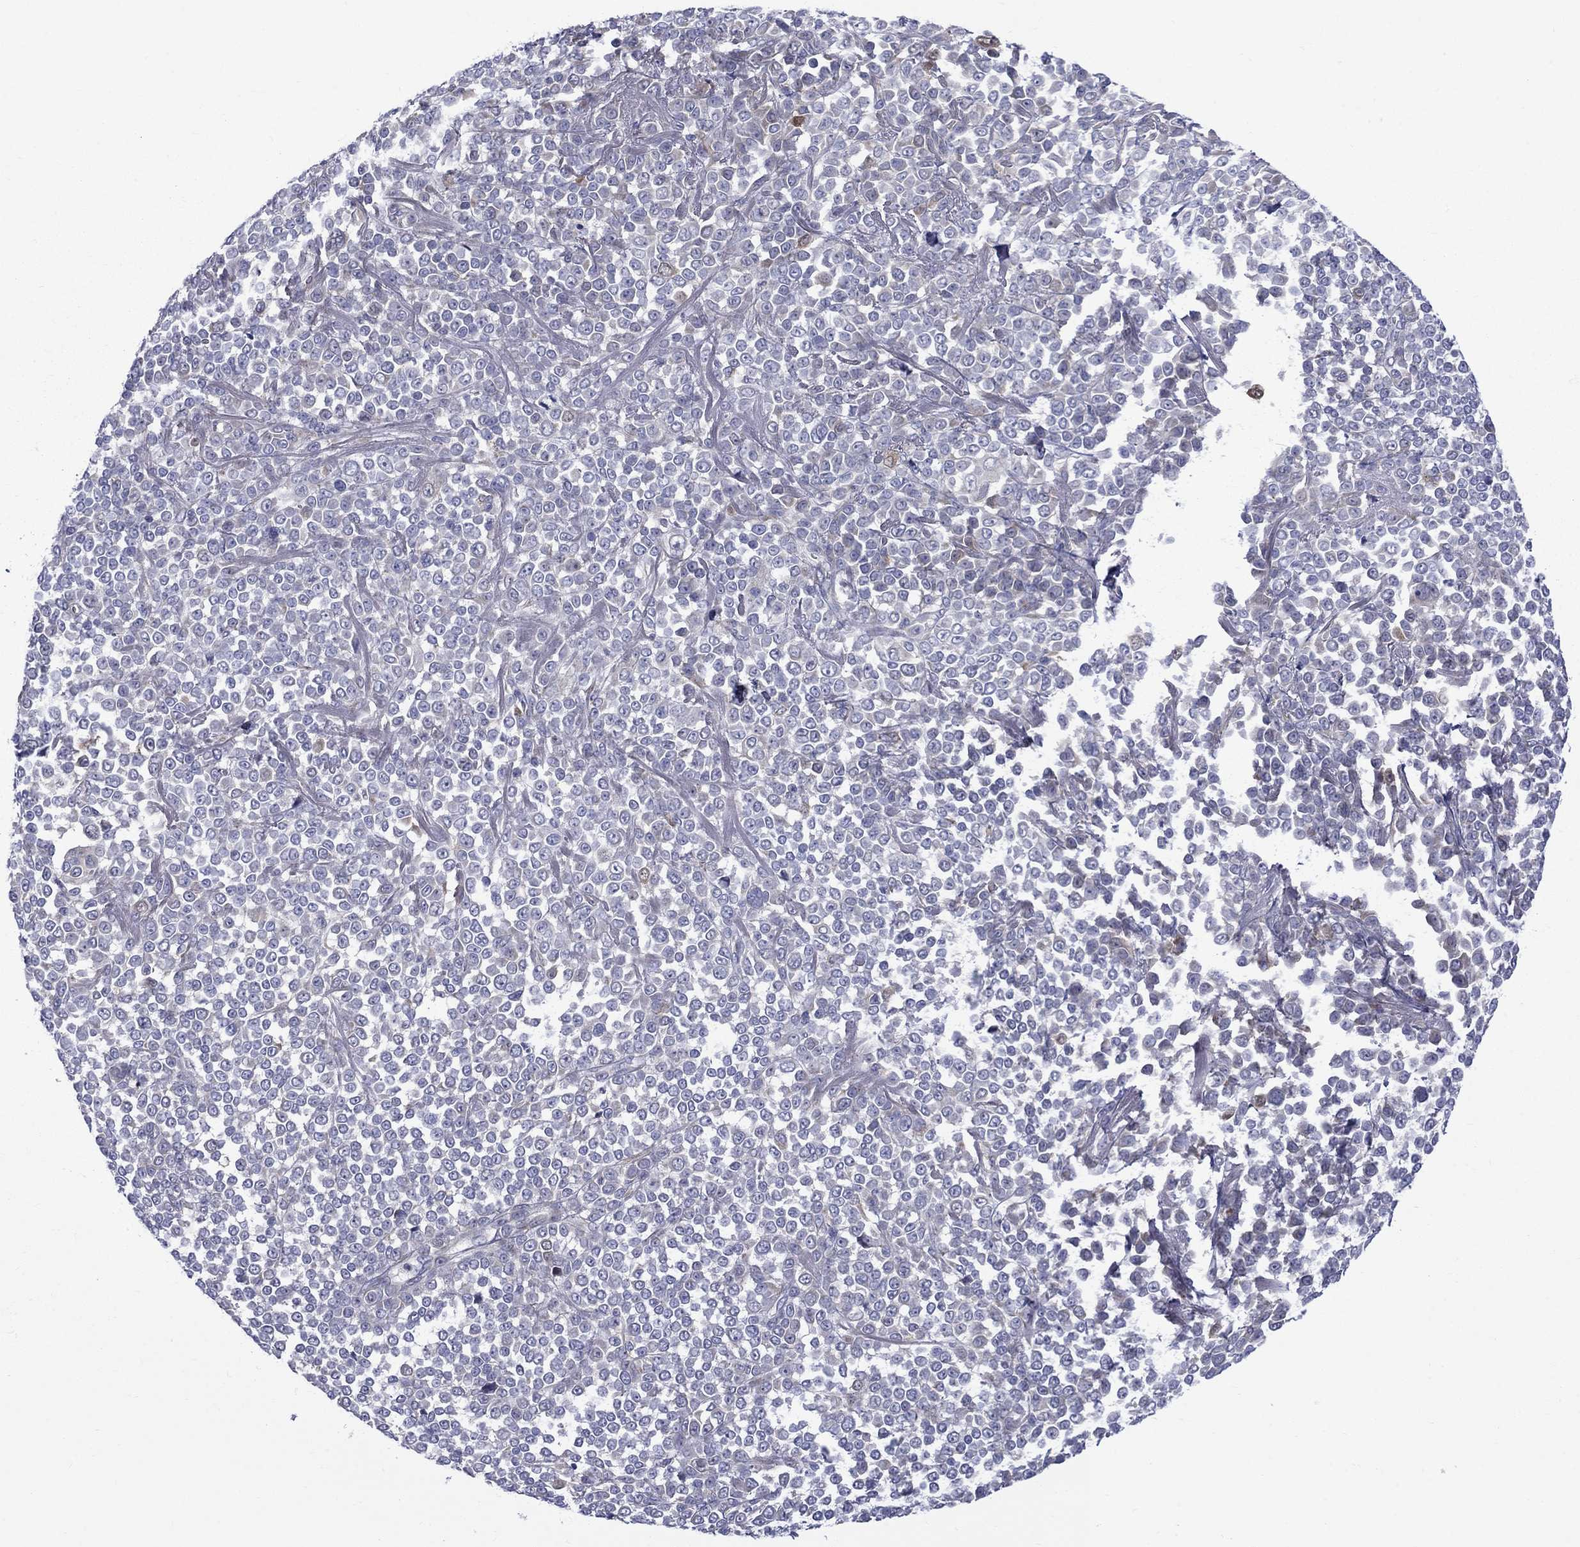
{"staining": {"intensity": "negative", "quantity": "none", "location": "none"}, "tissue": "melanoma", "cell_type": "Tumor cells", "image_type": "cancer", "snomed": [{"axis": "morphology", "description": "Malignant melanoma, NOS"}, {"axis": "topography", "description": "Skin"}], "caption": "Tumor cells are negative for brown protein staining in malignant melanoma.", "gene": "ASNS", "patient": {"sex": "female", "age": 95}}